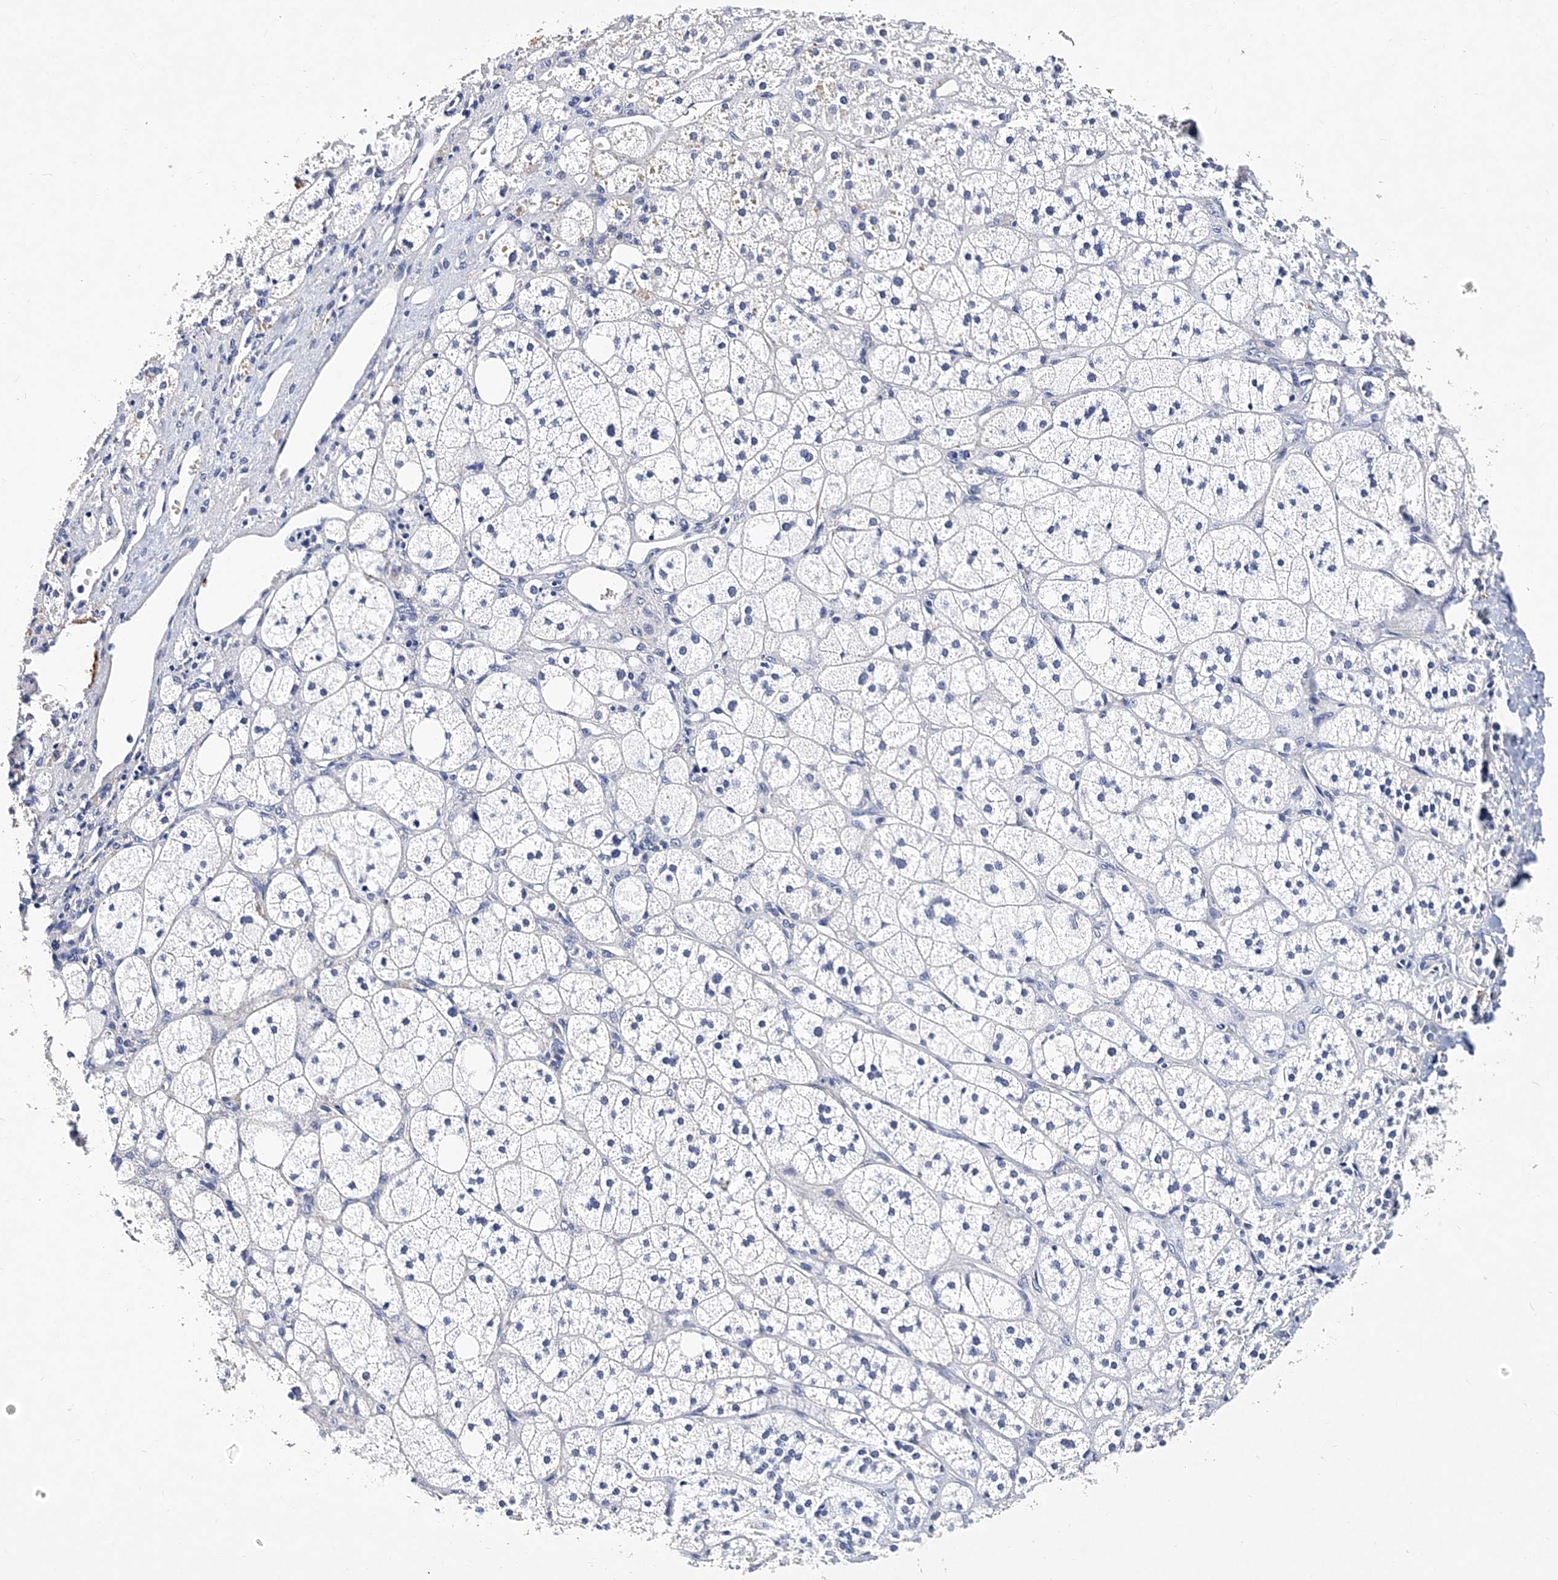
{"staining": {"intensity": "negative", "quantity": "none", "location": "none"}, "tissue": "adrenal gland", "cell_type": "Glandular cells", "image_type": "normal", "snomed": [{"axis": "morphology", "description": "Normal tissue, NOS"}, {"axis": "topography", "description": "Adrenal gland"}], "caption": "Protein analysis of benign adrenal gland reveals no significant staining in glandular cells. Nuclei are stained in blue.", "gene": "ITGA2B", "patient": {"sex": "male", "age": 61}}